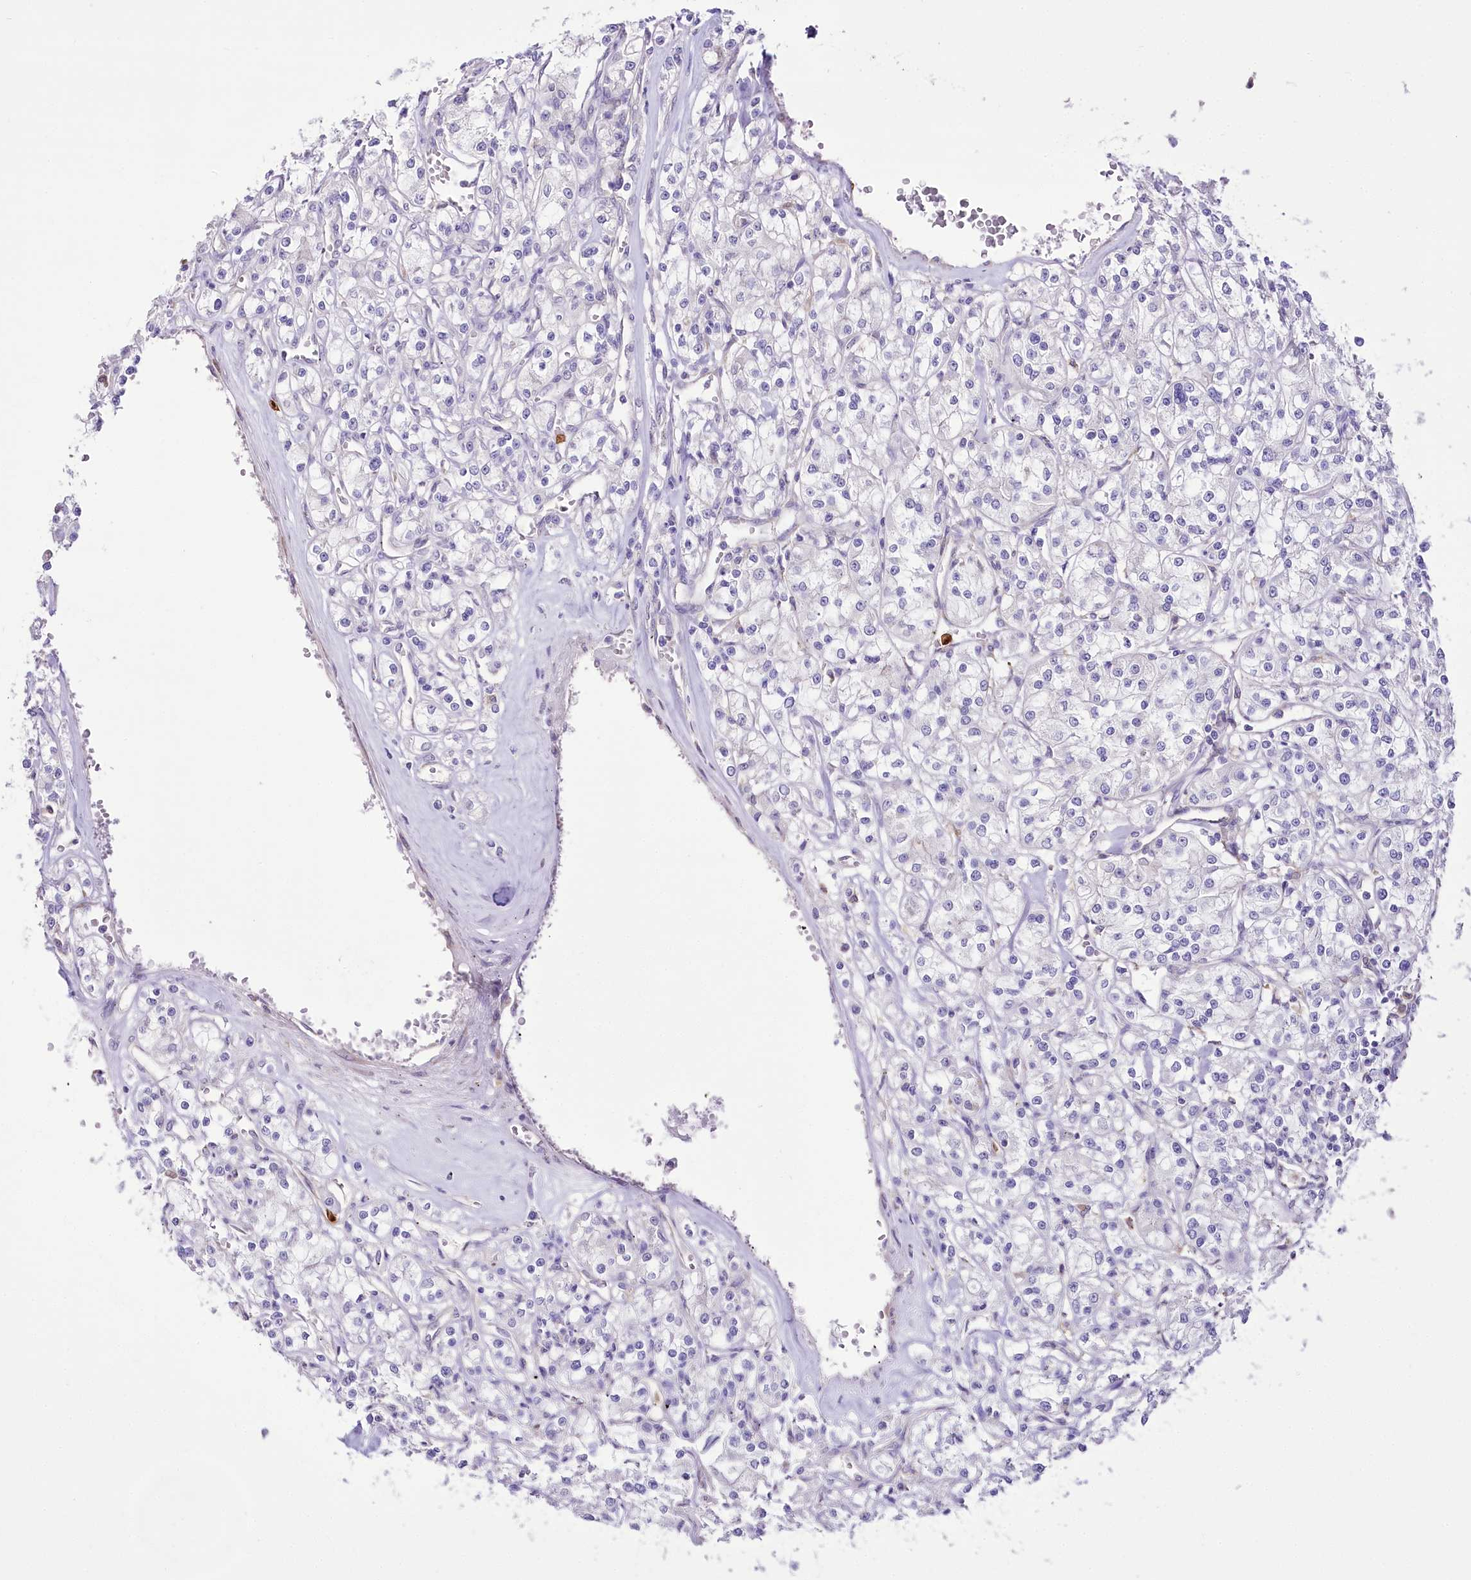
{"staining": {"intensity": "negative", "quantity": "none", "location": "none"}, "tissue": "renal cancer", "cell_type": "Tumor cells", "image_type": "cancer", "snomed": [{"axis": "morphology", "description": "Adenocarcinoma, NOS"}, {"axis": "topography", "description": "Kidney"}], "caption": "An immunohistochemistry (IHC) micrograph of adenocarcinoma (renal) is shown. There is no staining in tumor cells of adenocarcinoma (renal).", "gene": "DPYD", "patient": {"sex": "female", "age": 59}}